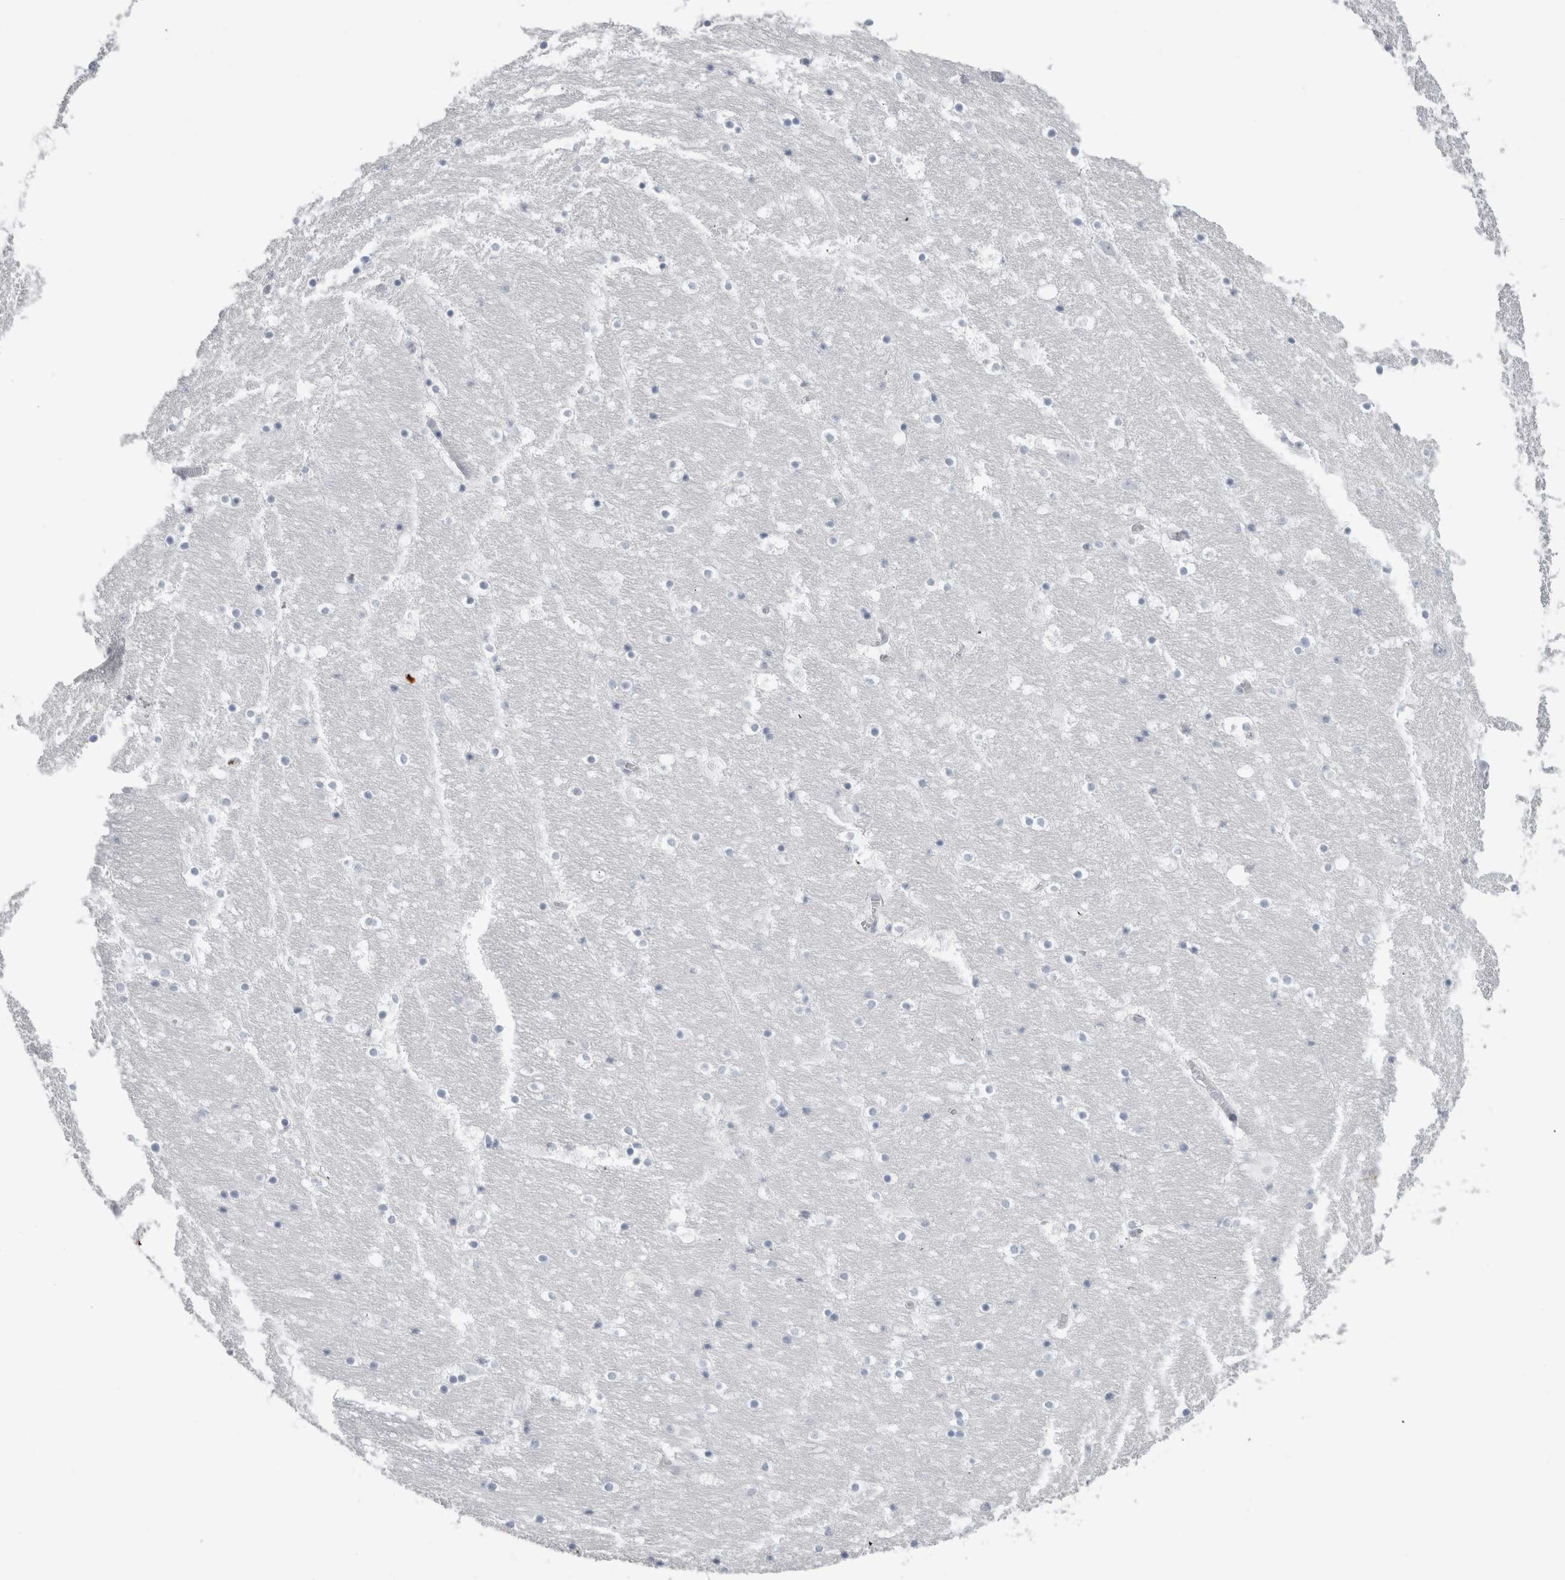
{"staining": {"intensity": "negative", "quantity": "none", "location": "none"}, "tissue": "hippocampus", "cell_type": "Glial cells", "image_type": "normal", "snomed": [{"axis": "morphology", "description": "Normal tissue, NOS"}, {"axis": "topography", "description": "Hippocampus"}], "caption": "Immunohistochemistry image of normal hippocampus: hippocampus stained with DAB (3,3'-diaminobenzidine) shows no significant protein staining in glial cells. (DAB (3,3'-diaminobenzidine) immunohistochemistry, high magnification).", "gene": "S100A12", "patient": {"sex": "male", "age": 45}}